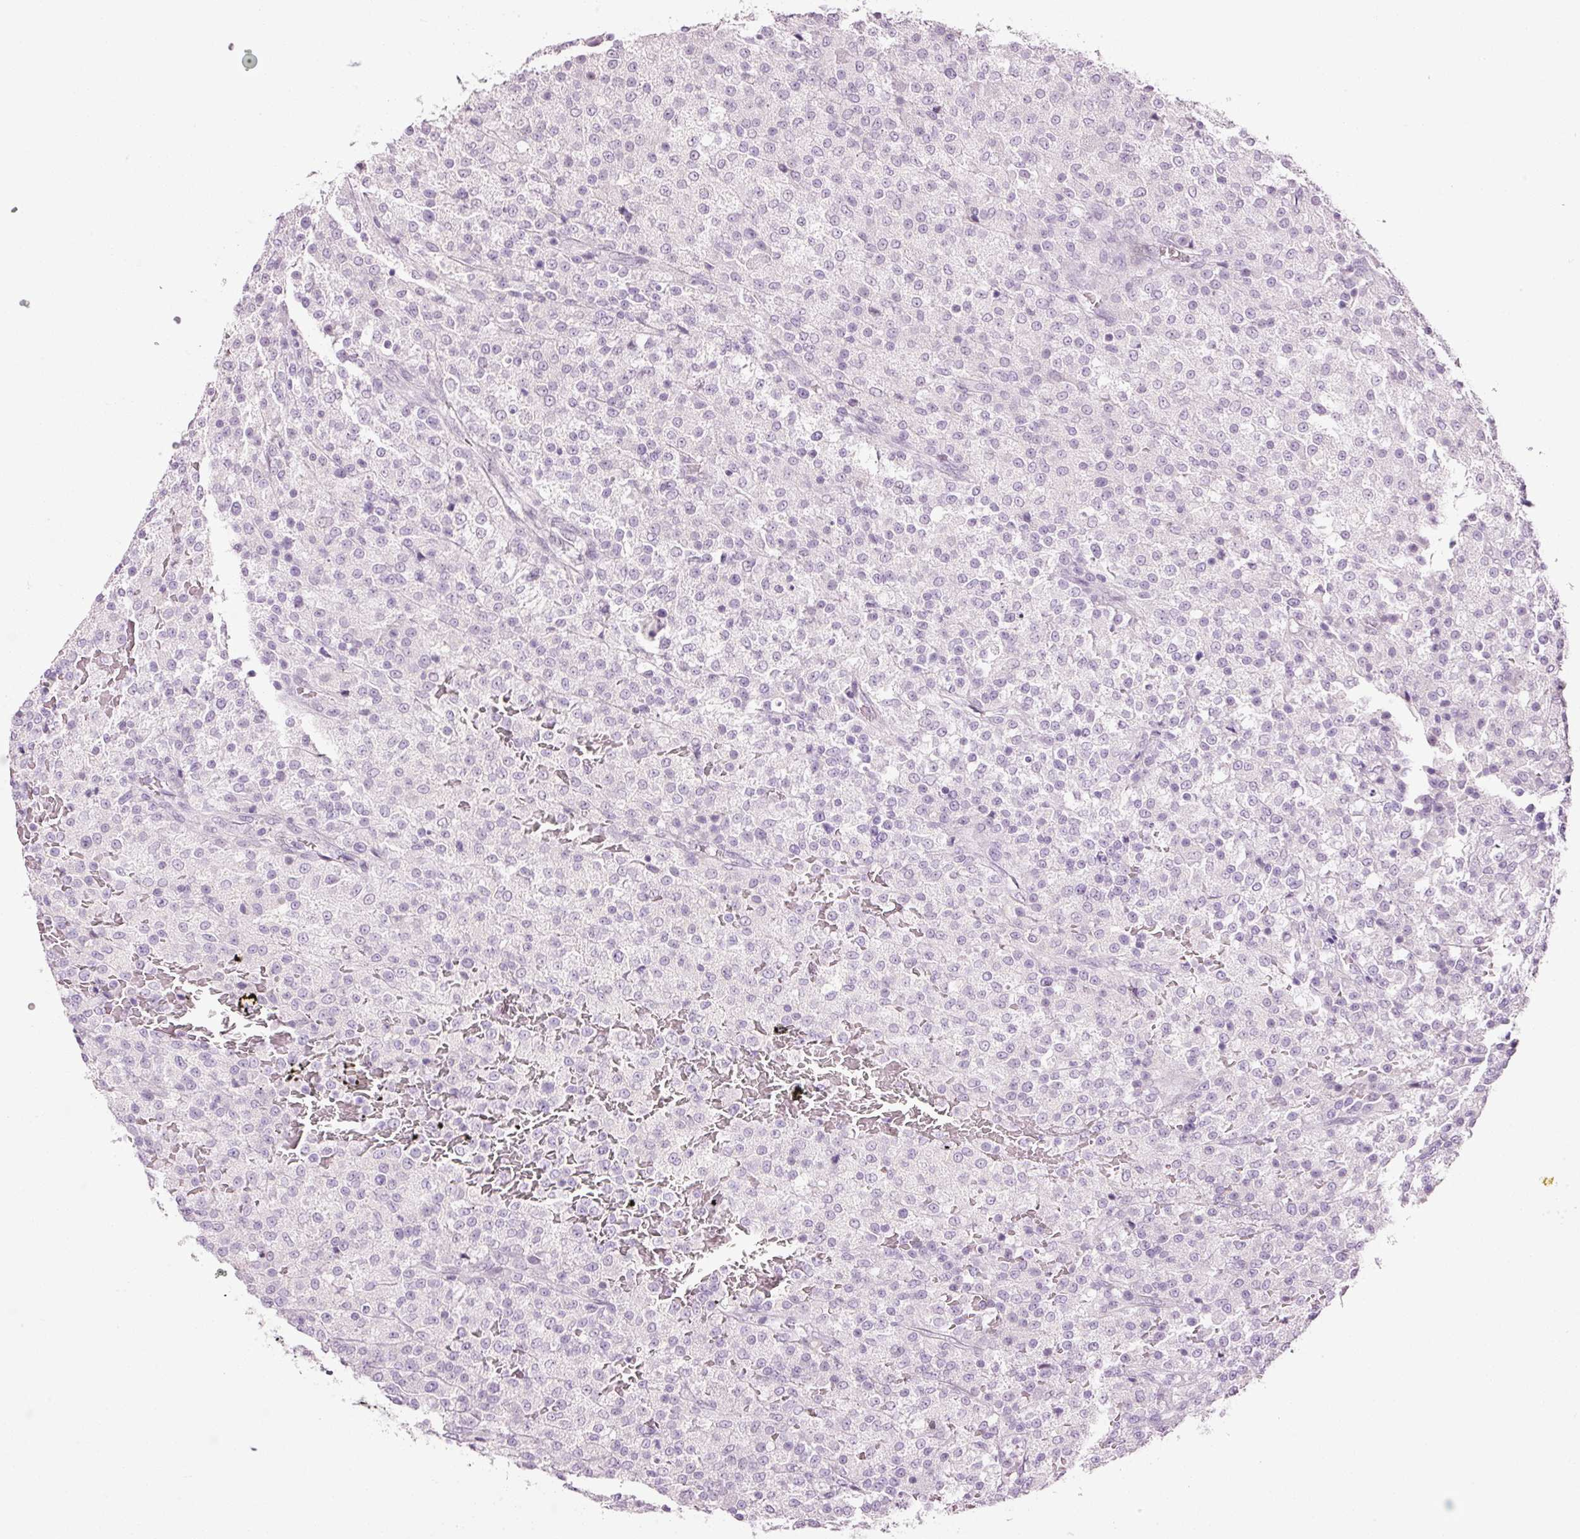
{"staining": {"intensity": "negative", "quantity": "none", "location": "none"}, "tissue": "testis cancer", "cell_type": "Tumor cells", "image_type": "cancer", "snomed": [{"axis": "morphology", "description": "Seminoma, NOS"}, {"axis": "topography", "description": "Testis"}], "caption": "Testis cancer (seminoma) was stained to show a protein in brown. There is no significant positivity in tumor cells. (IHC, brightfield microscopy, high magnification).", "gene": "ANKRD20A1", "patient": {"sex": "male", "age": 59}}